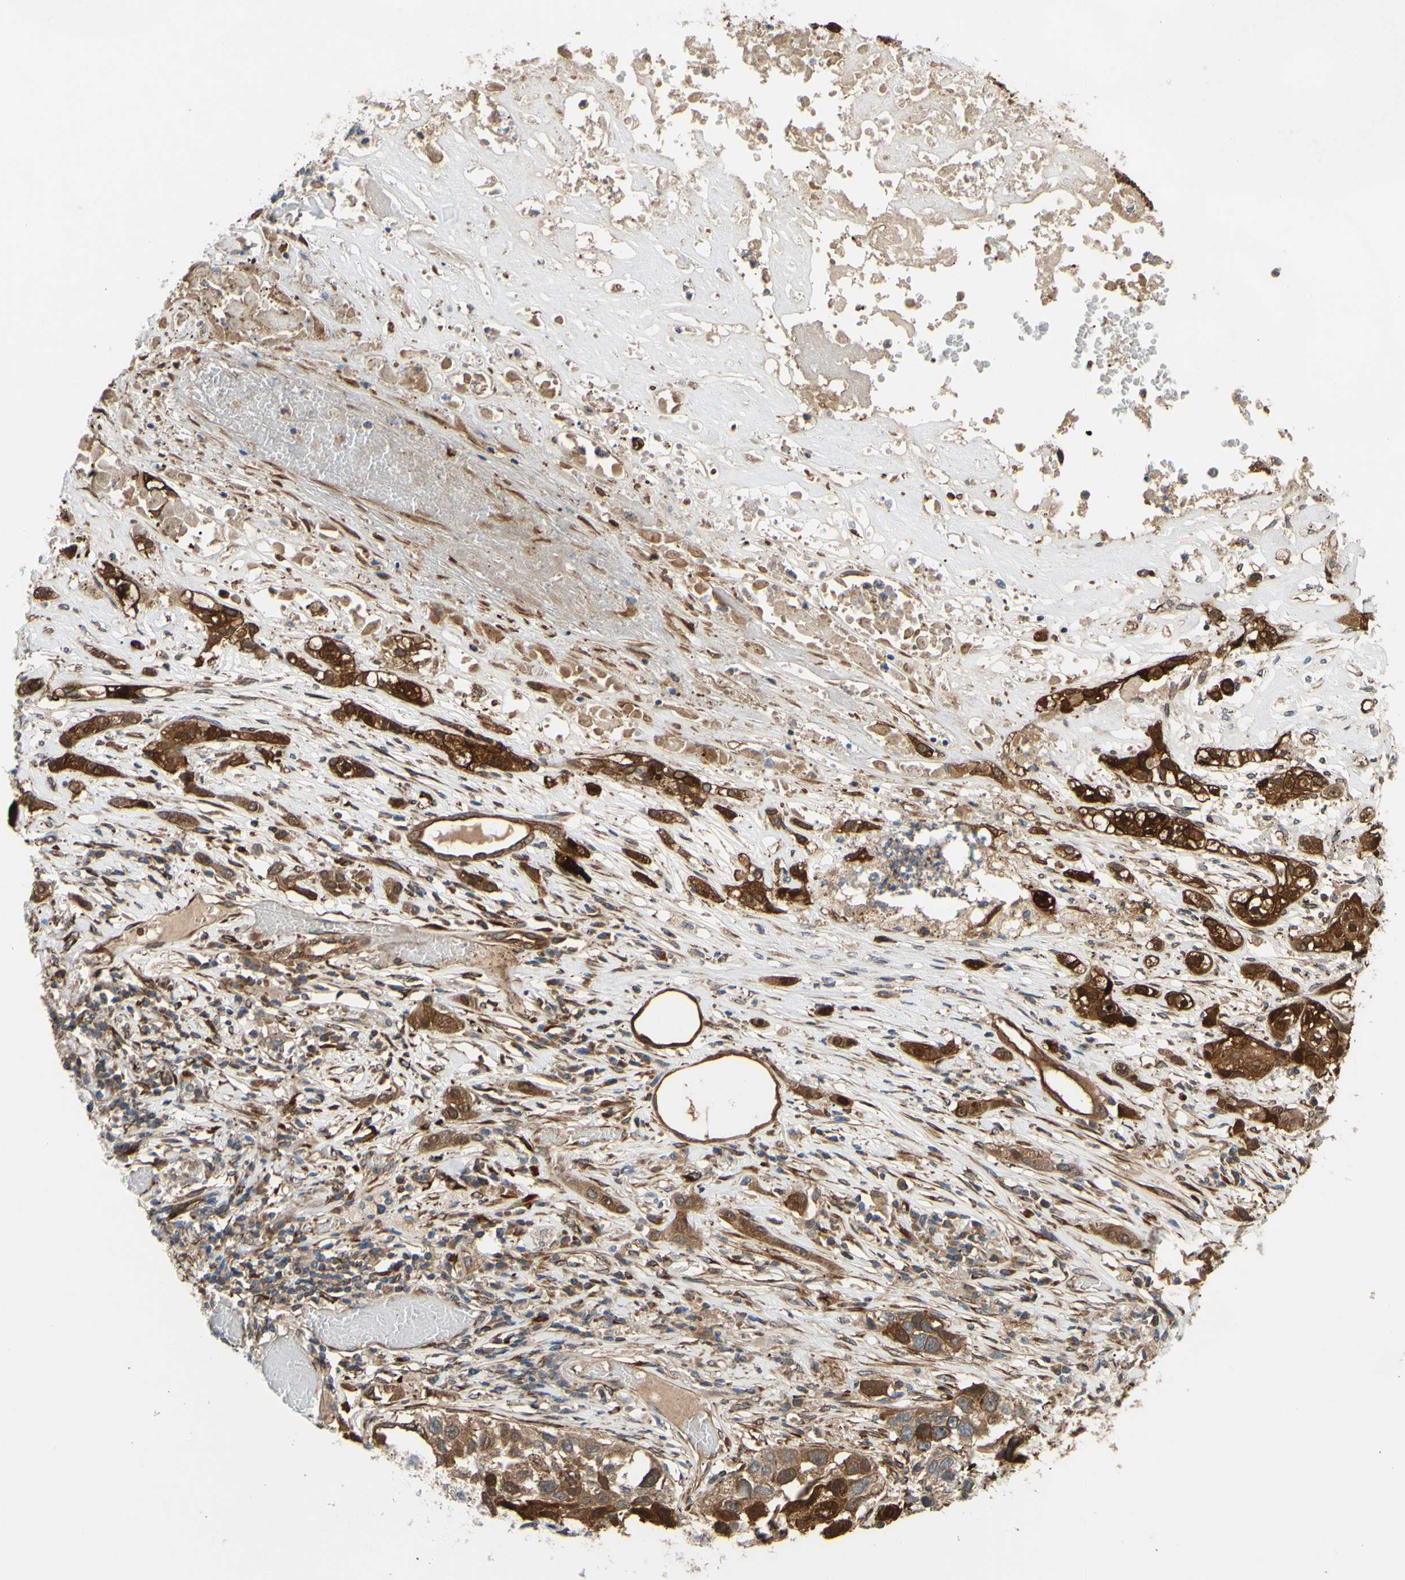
{"staining": {"intensity": "strong", "quantity": ">75%", "location": "cytoplasmic/membranous"}, "tissue": "lung cancer", "cell_type": "Tumor cells", "image_type": "cancer", "snomed": [{"axis": "morphology", "description": "Squamous cell carcinoma, NOS"}, {"axis": "topography", "description": "Lung"}], "caption": "Human squamous cell carcinoma (lung) stained with a protein marker displays strong staining in tumor cells.", "gene": "PRAF2", "patient": {"sex": "male", "age": 71}}